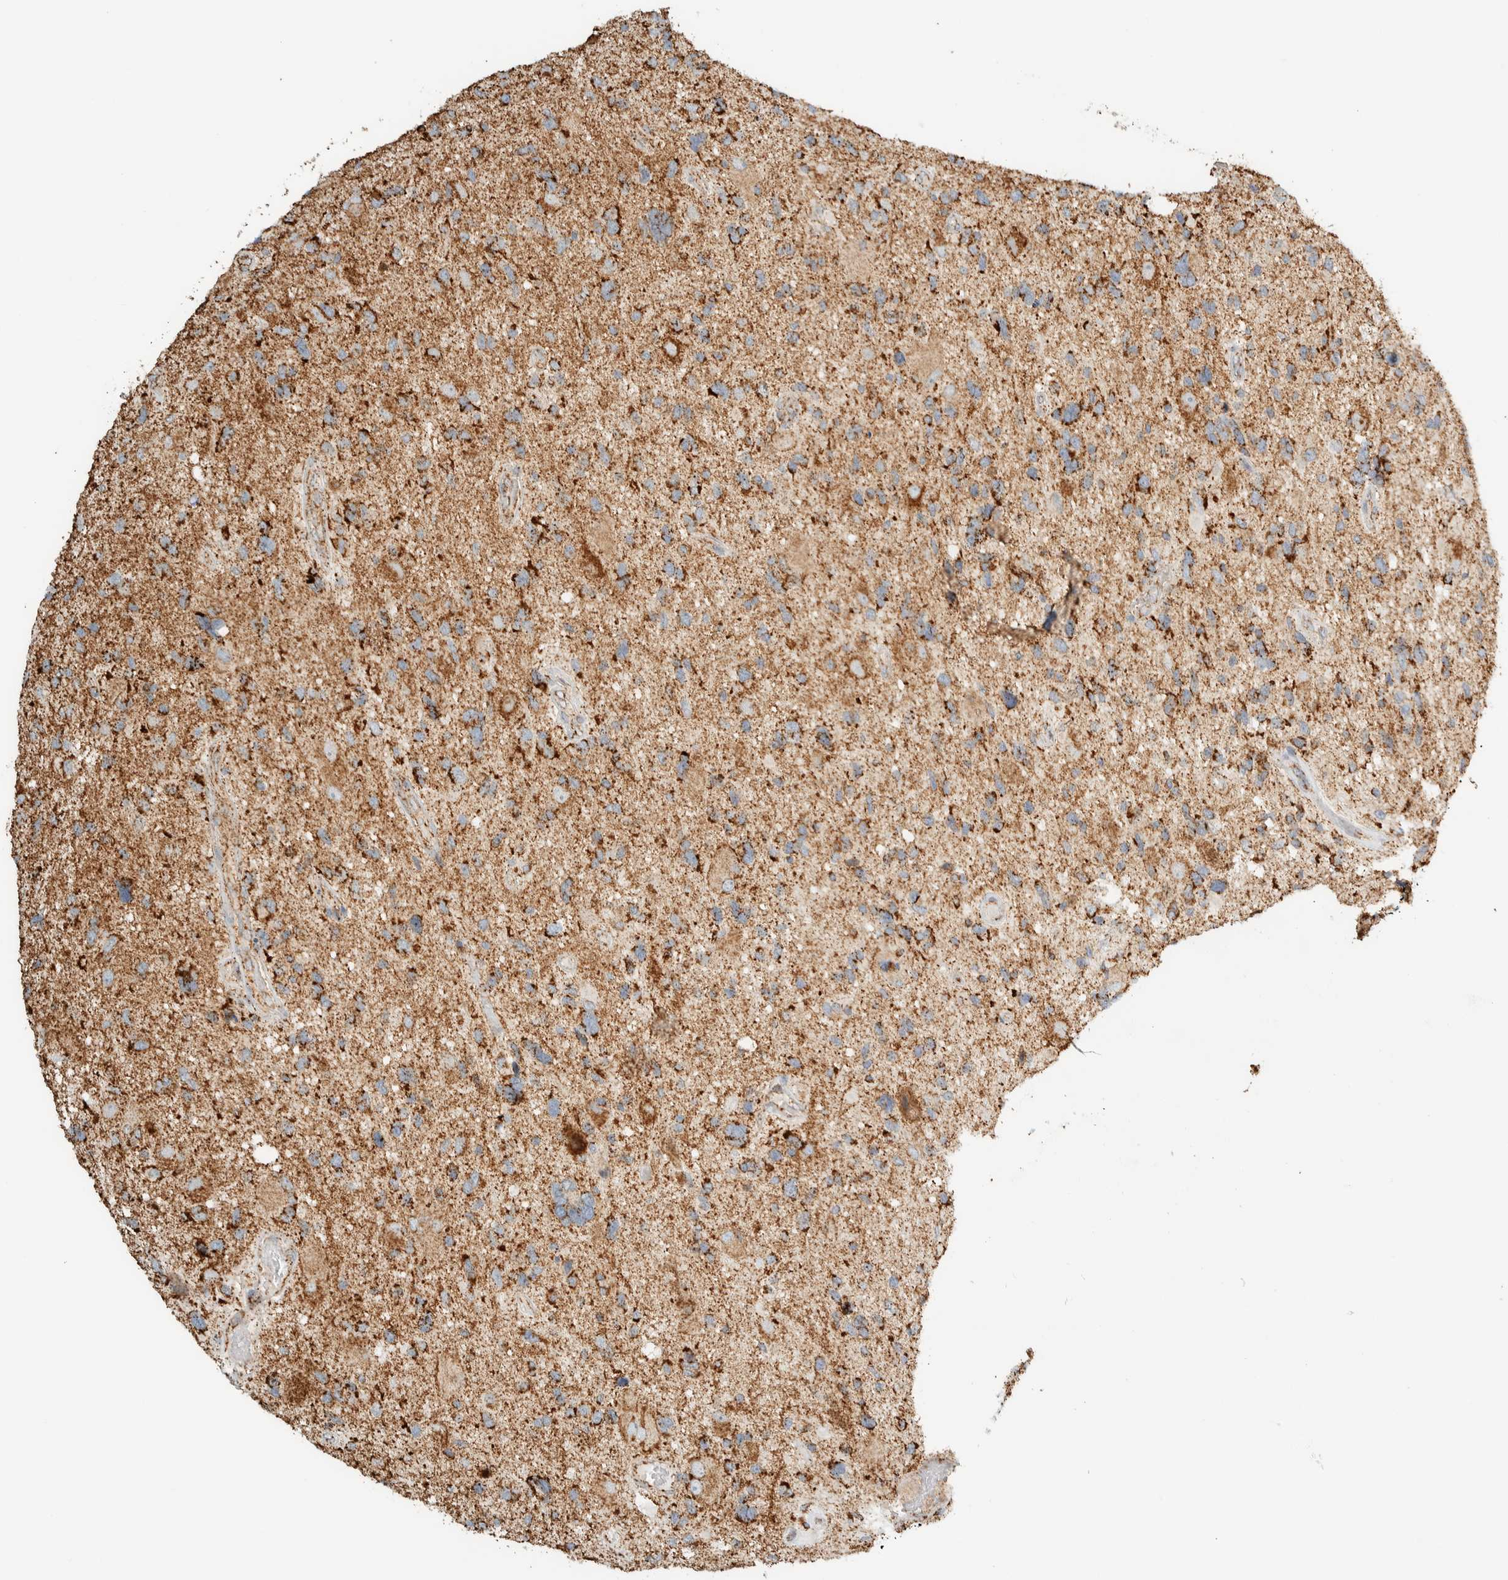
{"staining": {"intensity": "moderate", "quantity": ">75%", "location": "cytoplasmic/membranous"}, "tissue": "glioma", "cell_type": "Tumor cells", "image_type": "cancer", "snomed": [{"axis": "morphology", "description": "Glioma, malignant, High grade"}, {"axis": "topography", "description": "Brain"}], "caption": "About >75% of tumor cells in human malignant glioma (high-grade) exhibit moderate cytoplasmic/membranous protein expression as visualized by brown immunohistochemical staining.", "gene": "ZNF454", "patient": {"sex": "male", "age": 33}}